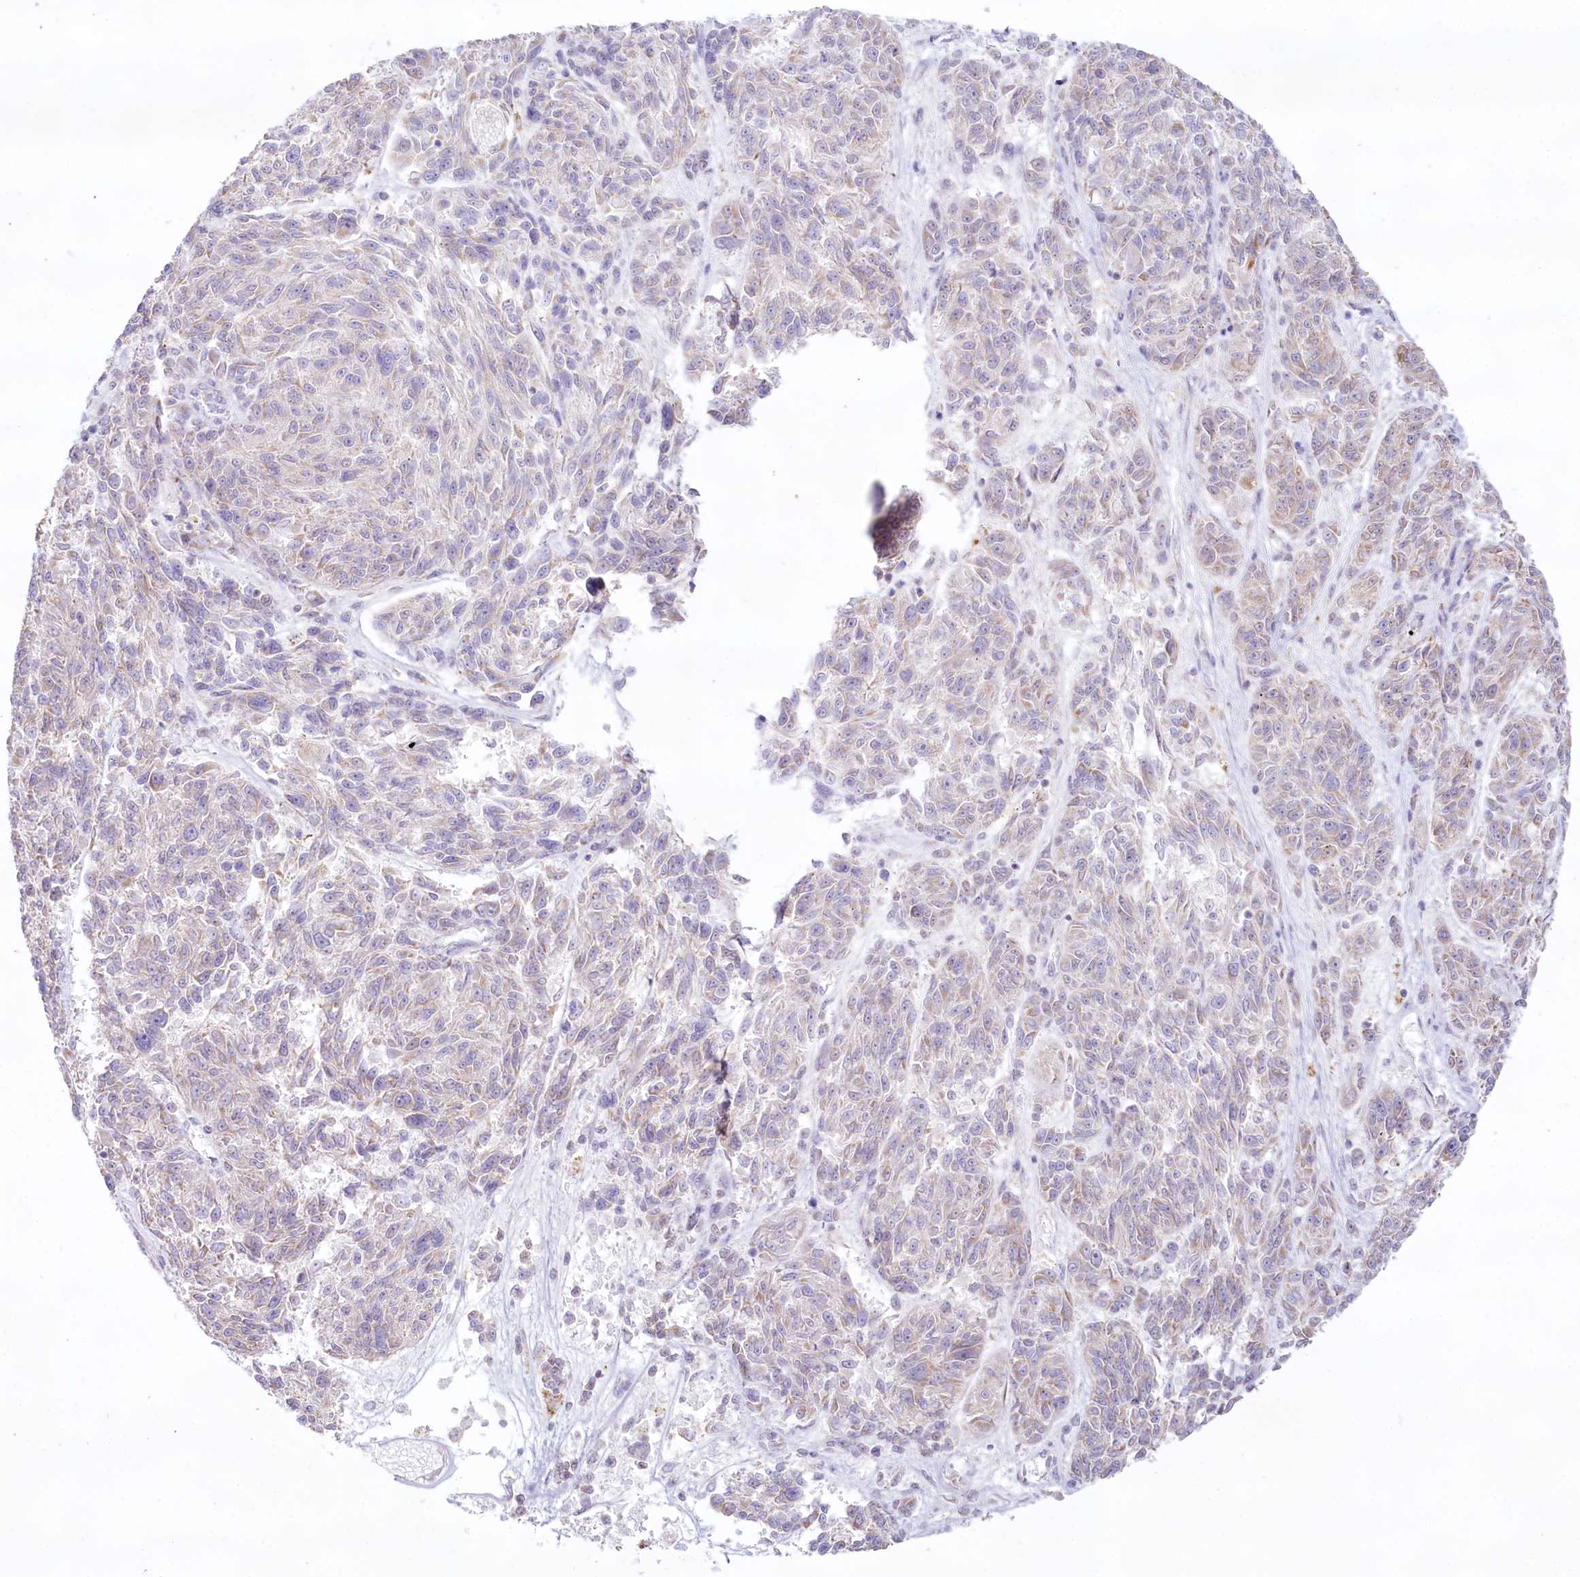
{"staining": {"intensity": "negative", "quantity": "none", "location": "none"}, "tissue": "melanoma", "cell_type": "Tumor cells", "image_type": "cancer", "snomed": [{"axis": "morphology", "description": "Malignant melanoma, NOS"}, {"axis": "topography", "description": "Skin"}], "caption": "IHC micrograph of neoplastic tissue: human melanoma stained with DAB displays no significant protein expression in tumor cells.", "gene": "PSAPL1", "patient": {"sex": "male", "age": 53}}